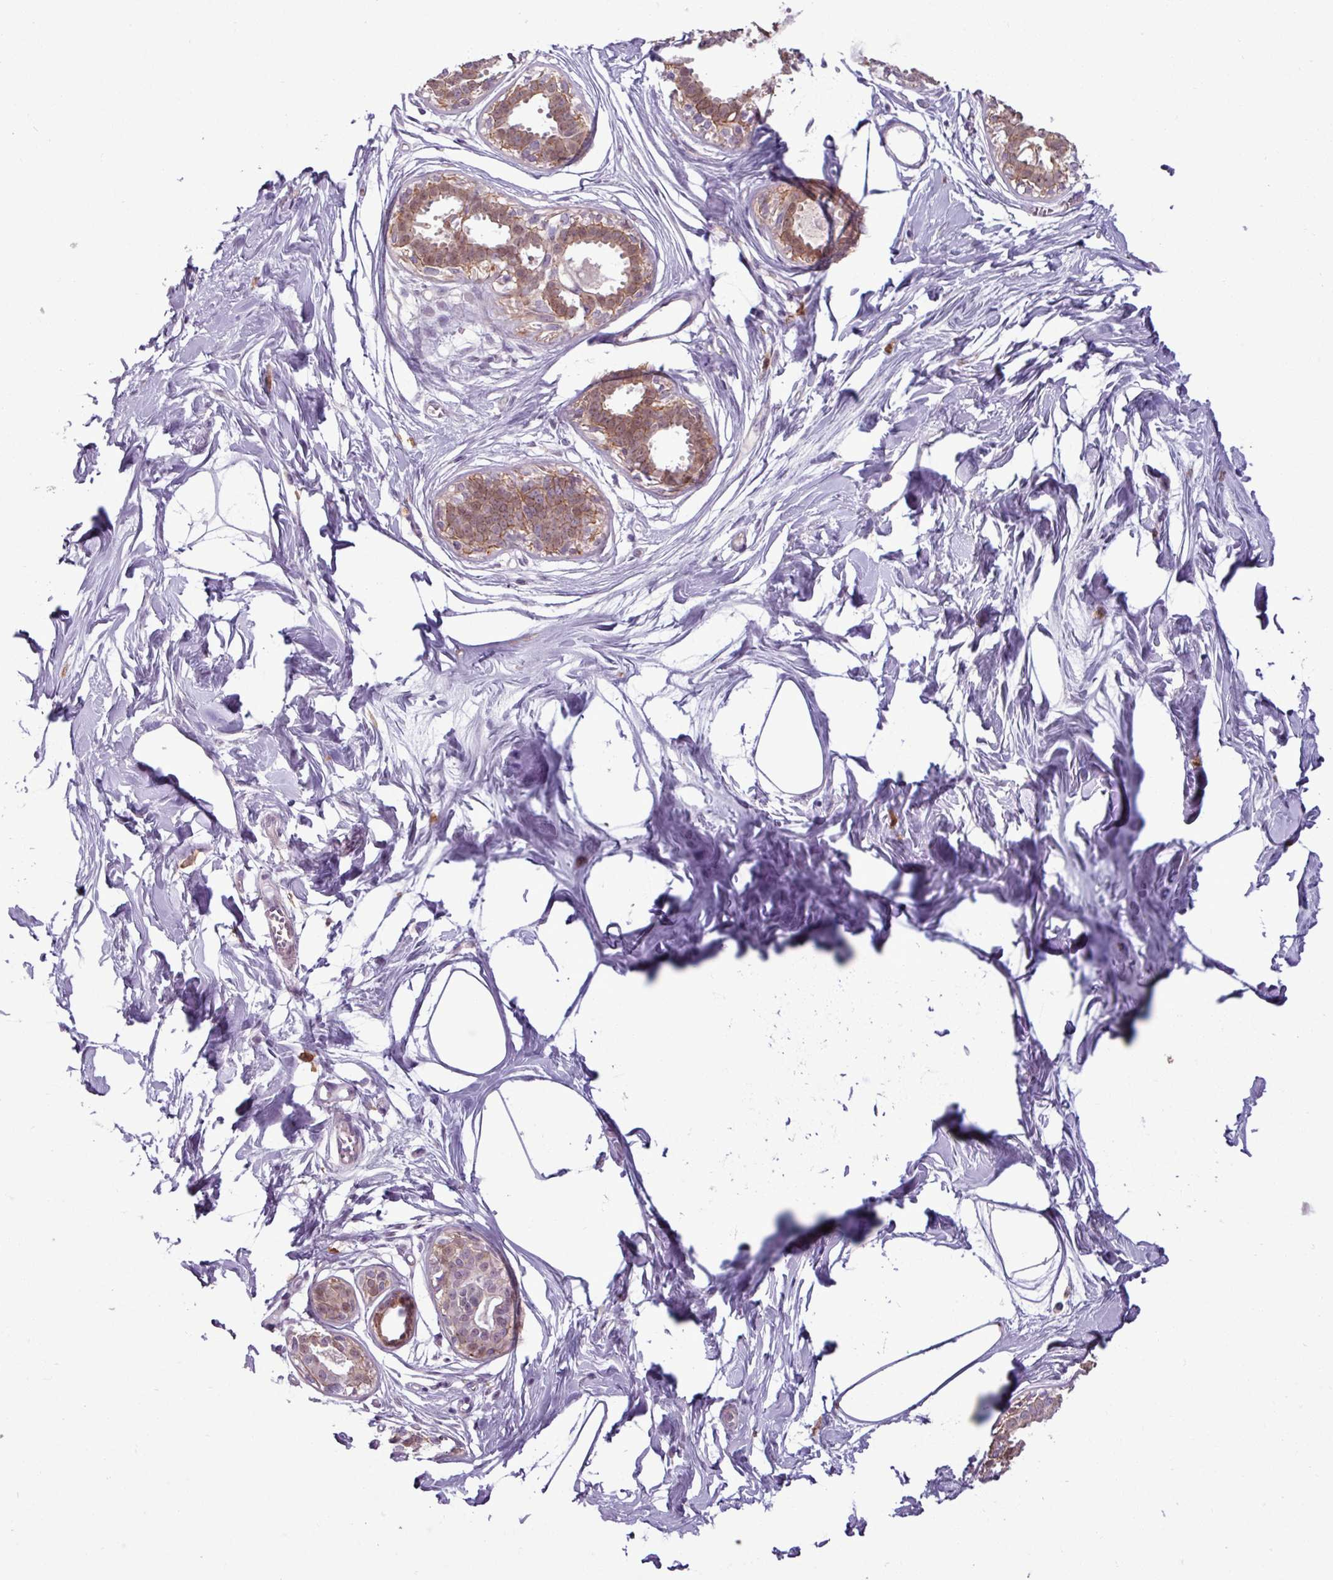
{"staining": {"intensity": "negative", "quantity": "none", "location": "none"}, "tissue": "breast", "cell_type": "Adipocytes", "image_type": "normal", "snomed": [{"axis": "morphology", "description": "Normal tissue, NOS"}, {"axis": "topography", "description": "Breast"}], "caption": "IHC histopathology image of unremarkable breast: human breast stained with DAB (3,3'-diaminobenzidine) demonstrates no significant protein expression in adipocytes.", "gene": "PNMA6A", "patient": {"sex": "female", "age": 45}}